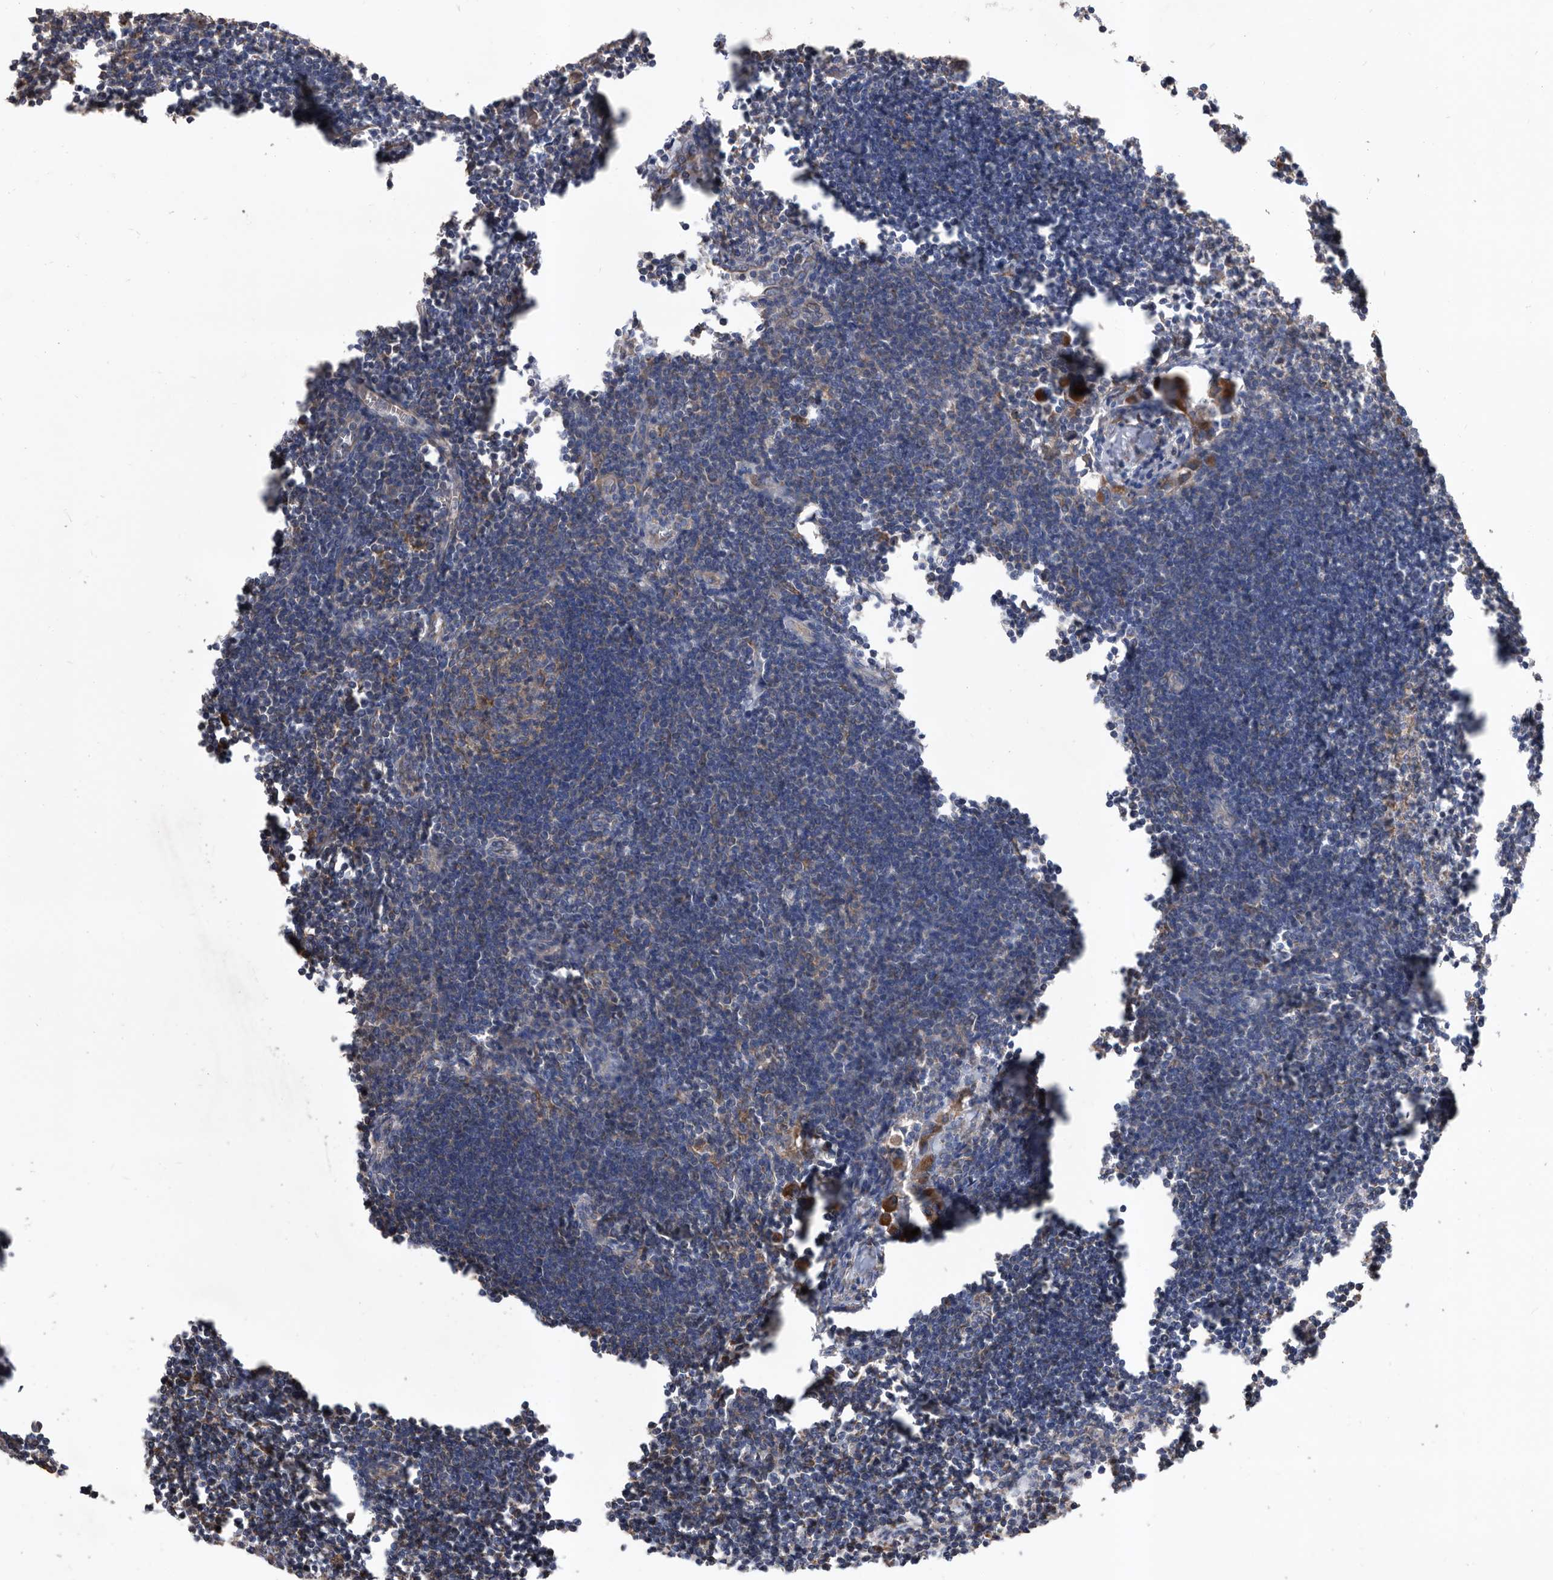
{"staining": {"intensity": "negative", "quantity": "none", "location": "none"}, "tissue": "lymph node", "cell_type": "Germinal center cells", "image_type": "normal", "snomed": [{"axis": "morphology", "description": "Normal tissue, NOS"}, {"axis": "morphology", "description": "Malignant melanoma, Metastatic site"}, {"axis": "topography", "description": "Lymph node"}], "caption": "DAB immunohistochemical staining of unremarkable human lymph node shows no significant expression in germinal center cells.", "gene": "ATP13A3", "patient": {"sex": "male", "age": 41}}